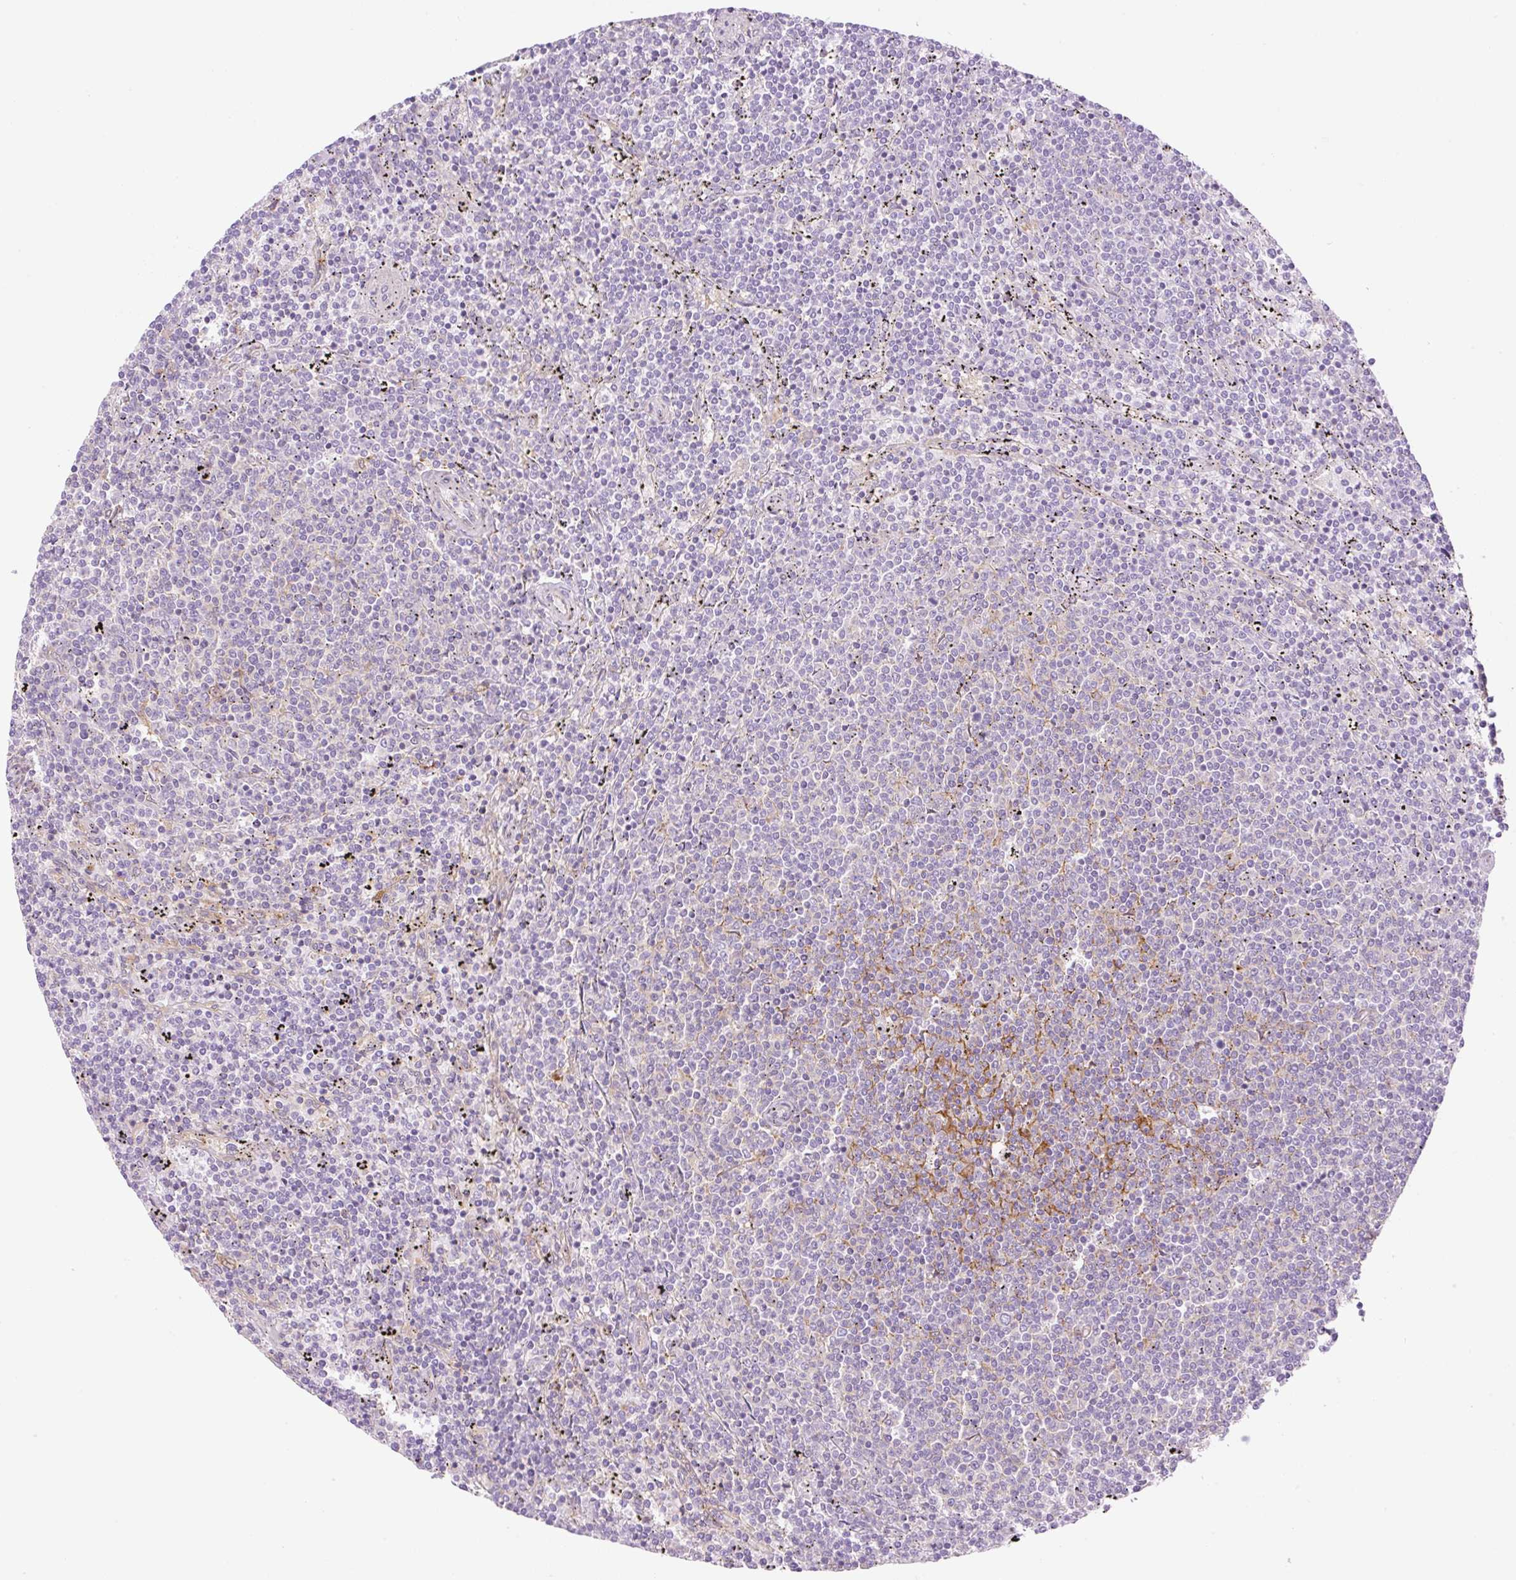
{"staining": {"intensity": "negative", "quantity": "none", "location": "none"}, "tissue": "lymphoma", "cell_type": "Tumor cells", "image_type": "cancer", "snomed": [{"axis": "morphology", "description": "Malignant lymphoma, non-Hodgkin's type, Low grade"}, {"axis": "topography", "description": "Spleen"}], "caption": "Lymphoma was stained to show a protein in brown. There is no significant expression in tumor cells.", "gene": "EHD3", "patient": {"sex": "female", "age": 50}}